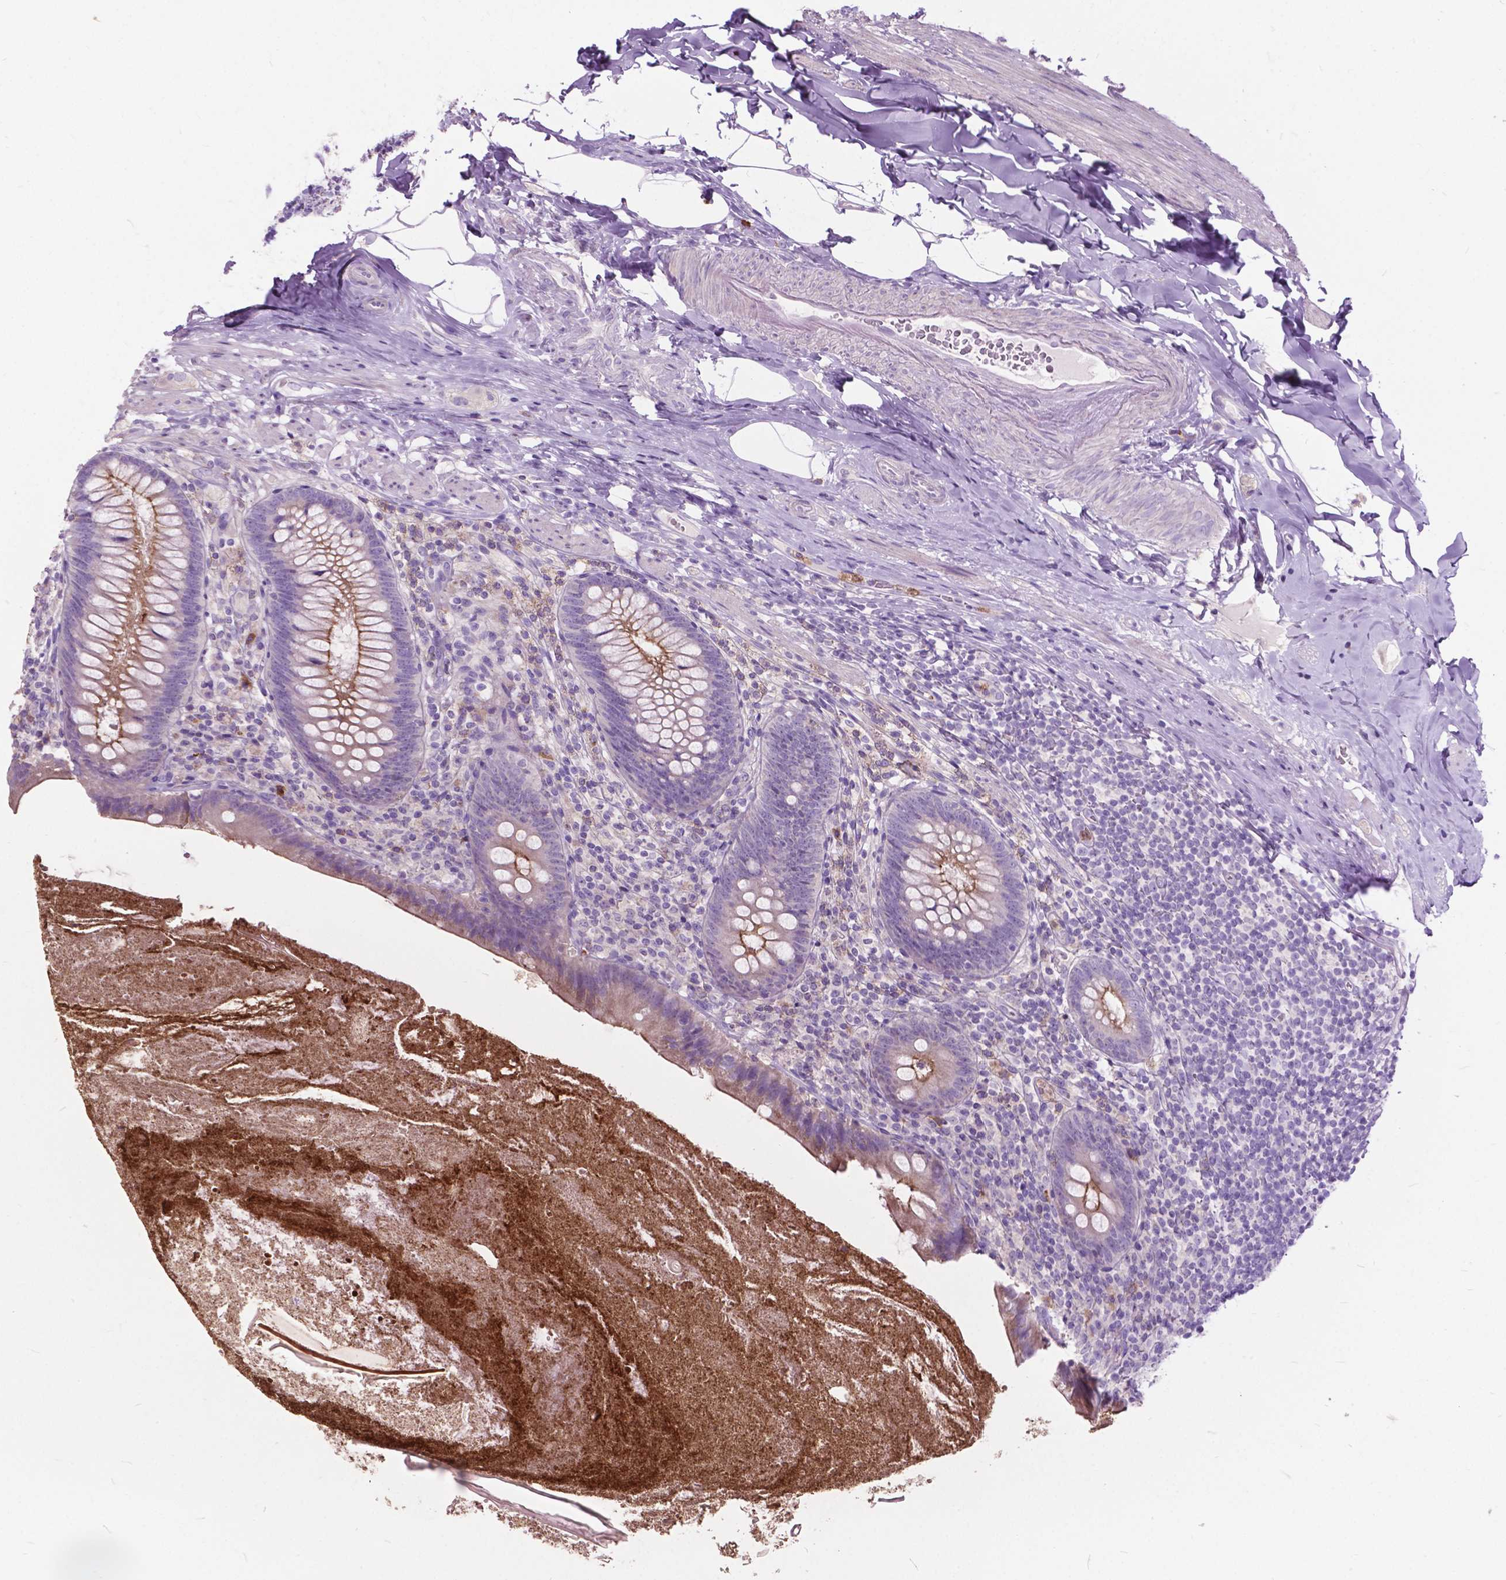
{"staining": {"intensity": "moderate", "quantity": "<25%", "location": "cytoplasmic/membranous"}, "tissue": "appendix", "cell_type": "Glandular cells", "image_type": "normal", "snomed": [{"axis": "morphology", "description": "Normal tissue, NOS"}, {"axis": "topography", "description": "Appendix"}], "caption": "A photomicrograph of human appendix stained for a protein demonstrates moderate cytoplasmic/membranous brown staining in glandular cells.", "gene": "PRR35", "patient": {"sex": "male", "age": 47}}